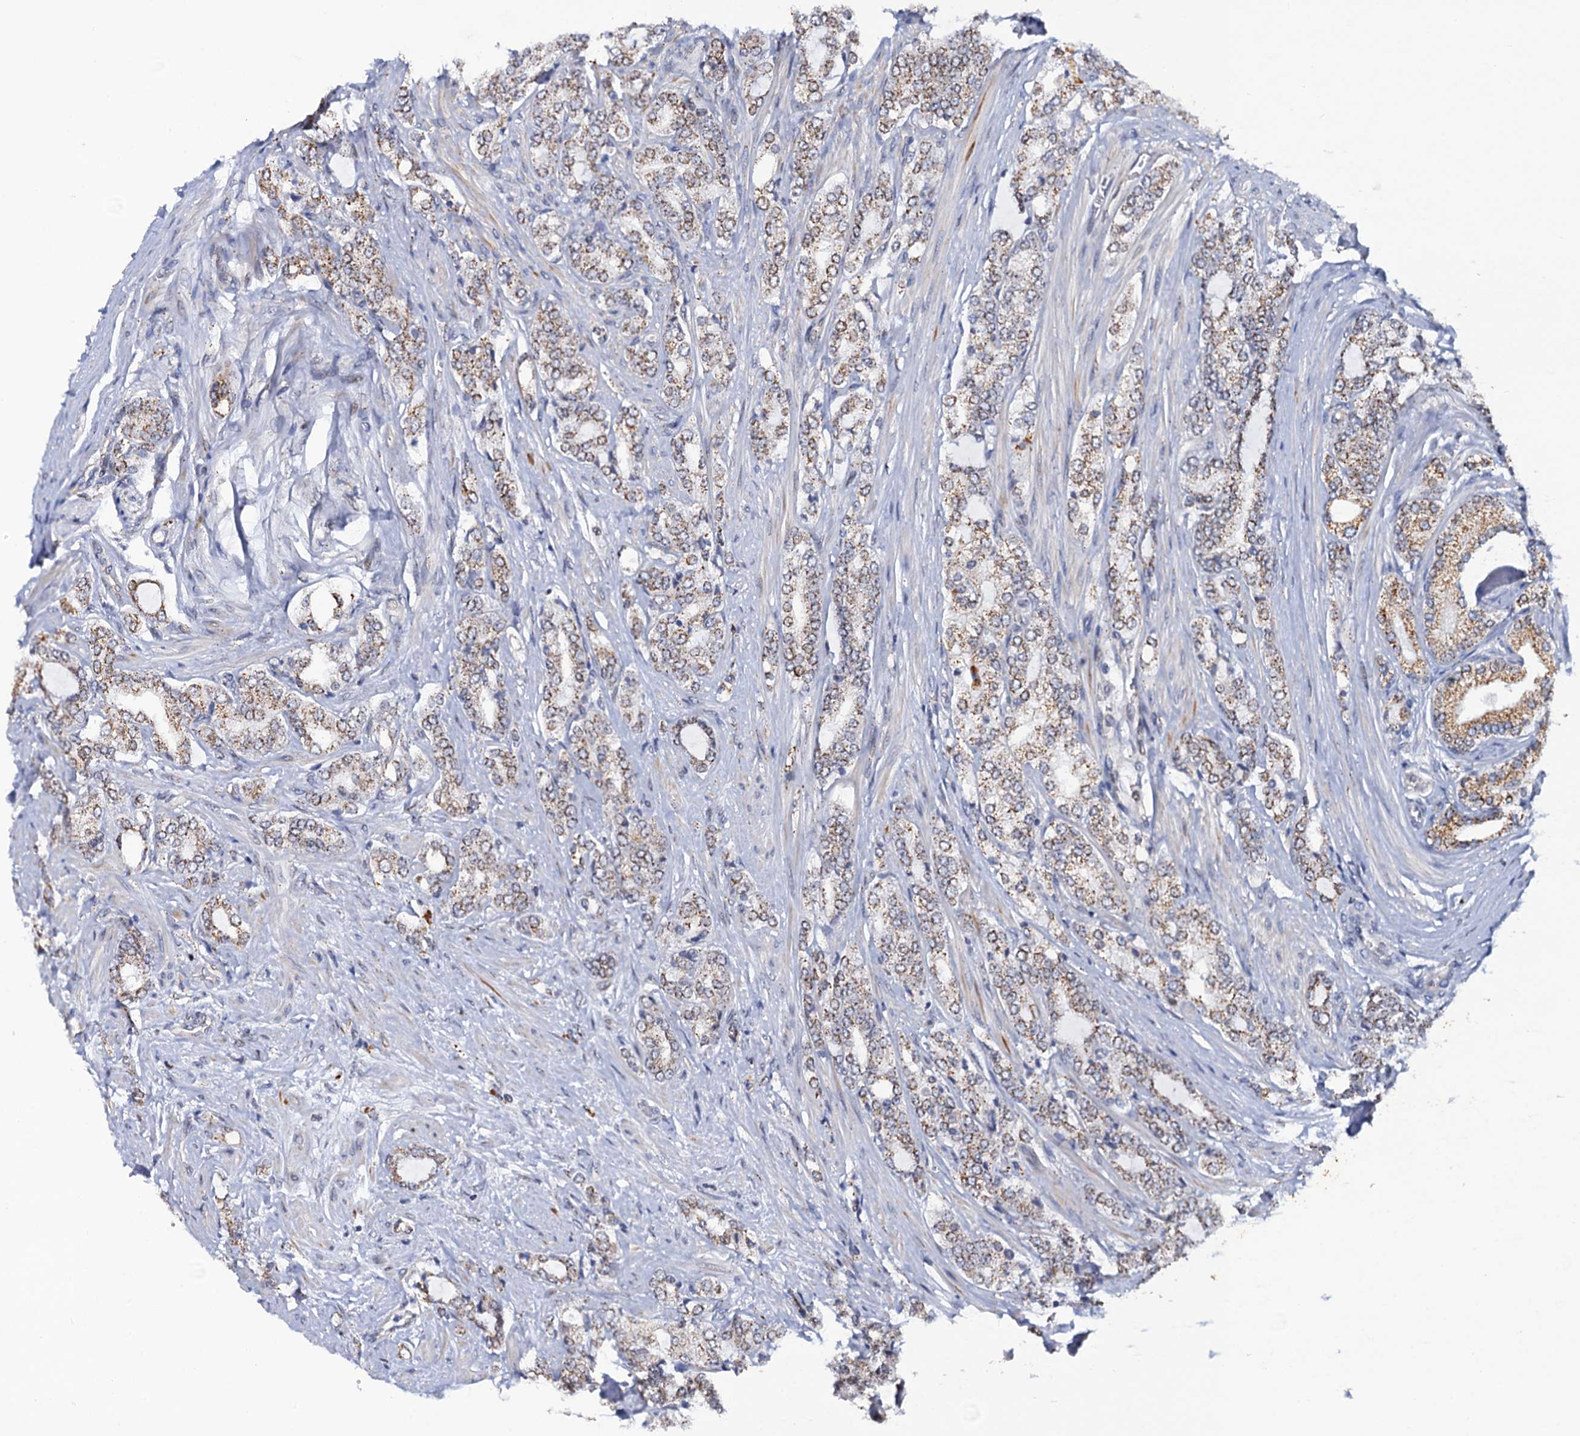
{"staining": {"intensity": "moderate", "quantity": "25%-75%", "location": "cytoplasmic/membranous"}, "tissue": "prostate cancer", "cell_type": "Tumor cells", "image_type": "cancer", "snomed": [{"axis": "morphology", "description": "Adenocarcinoma, High grade"}, {"axis": "topography", "description": "Prostate"}], "caption": "Human prostate adenocarcinoma (high-grade) stained for a protein (brown) shows moderate cytoplasmic/membranous positive staining in approximately 25%-75% of tumor cells.", "gene": "THAP2", "patient": {"sex": "male", "age": 64}}